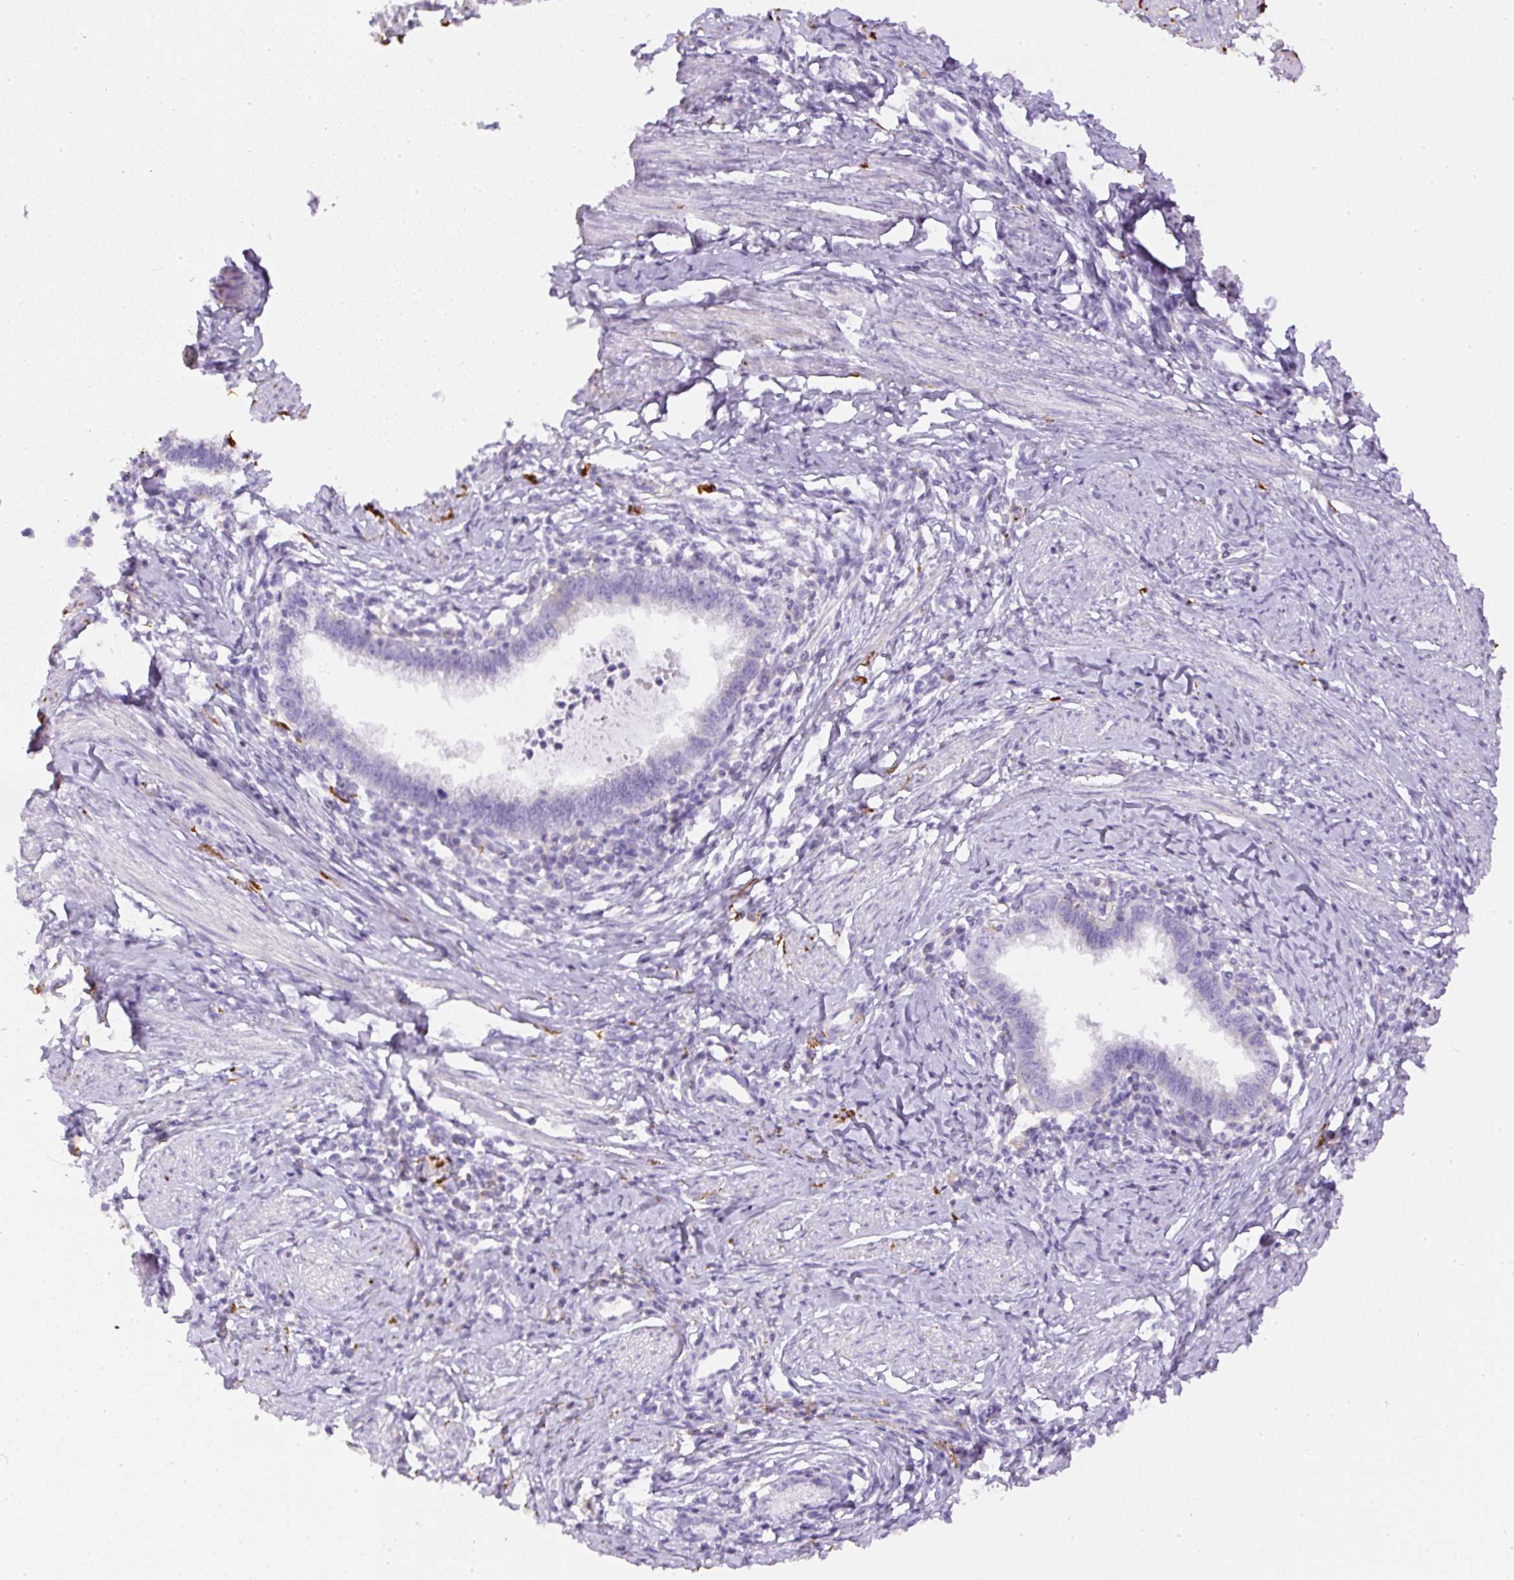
{"staining": {"intensity": "negative", "quantity": "none", "location": "none"}, "tissue": "cervical cancer", "cell_type": "Tumor cells", "image_type": "cancer", "snomed": [{"axis": "morphology", "description": "Adenocarcinoma, NOS"}, {"axis": "topography", "description": "Cervix"}], "caption": "An IHC photomicrograph of cervical adenocarcinoma is shown. There is no staining in tumor cells of cervical adenocarcinoma.", "gene": "APCS", "patient": {"sex": "female", "age": 36}}